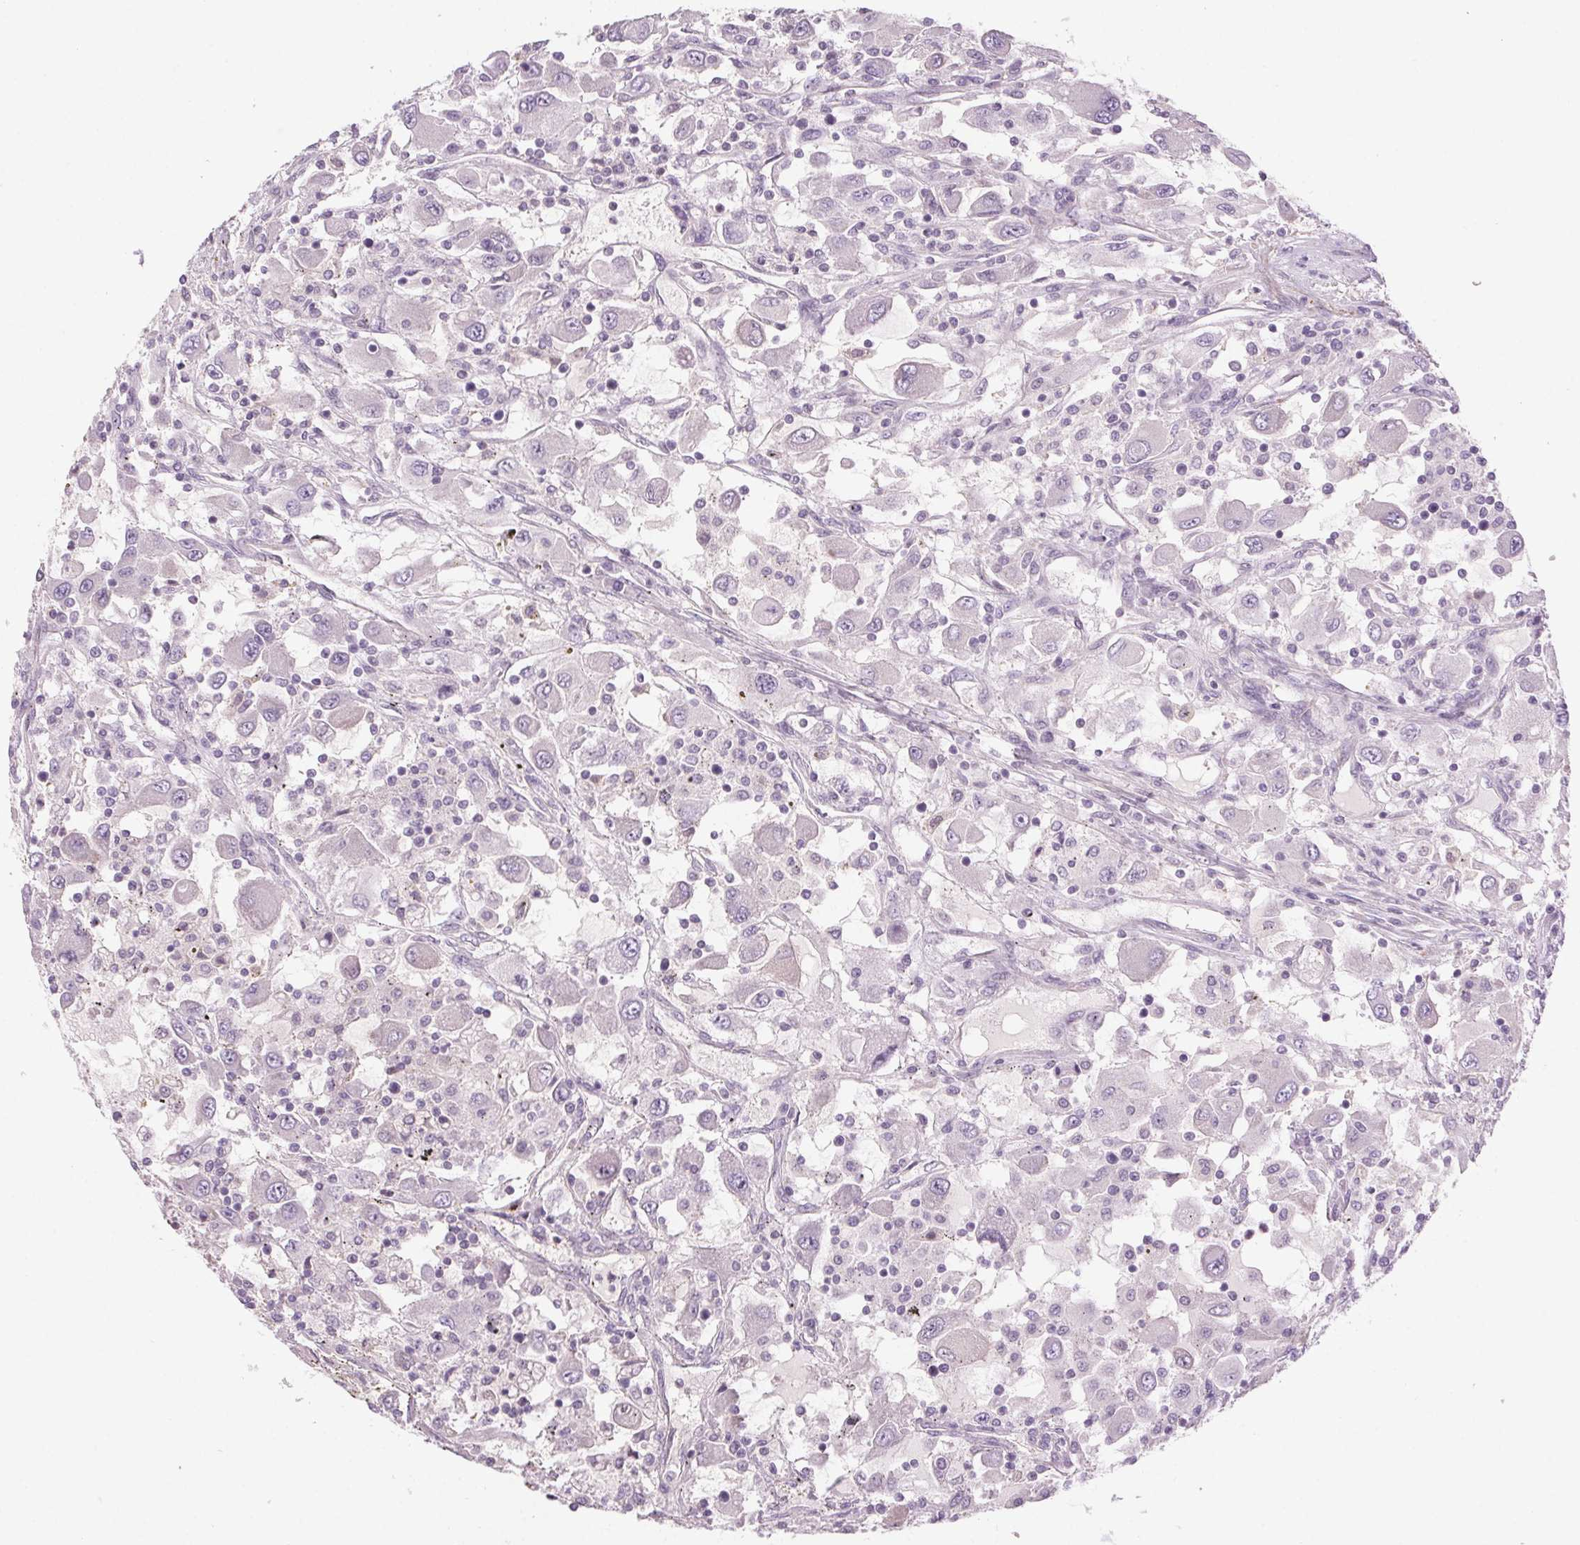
{"staining": {"intensity": "negative", "quantity": "none", "location": "none"}, "tissue": "renal cancer", "cell_type": "Tumor cells", "image_type": "cancer", "snomed": [{"axis": "morphology", "description": "Adenocarcinoma, NOS"}, {"axis": "topography", "description": "Kidney"}], "caption": "IHC image of neoplastic tissue: adenocarcinoma (renal) stained with DAB reveals no significant protein expression in tumor cells.", "gene": "HHLA2", "patient": {"sex": "female", "age": 67}}